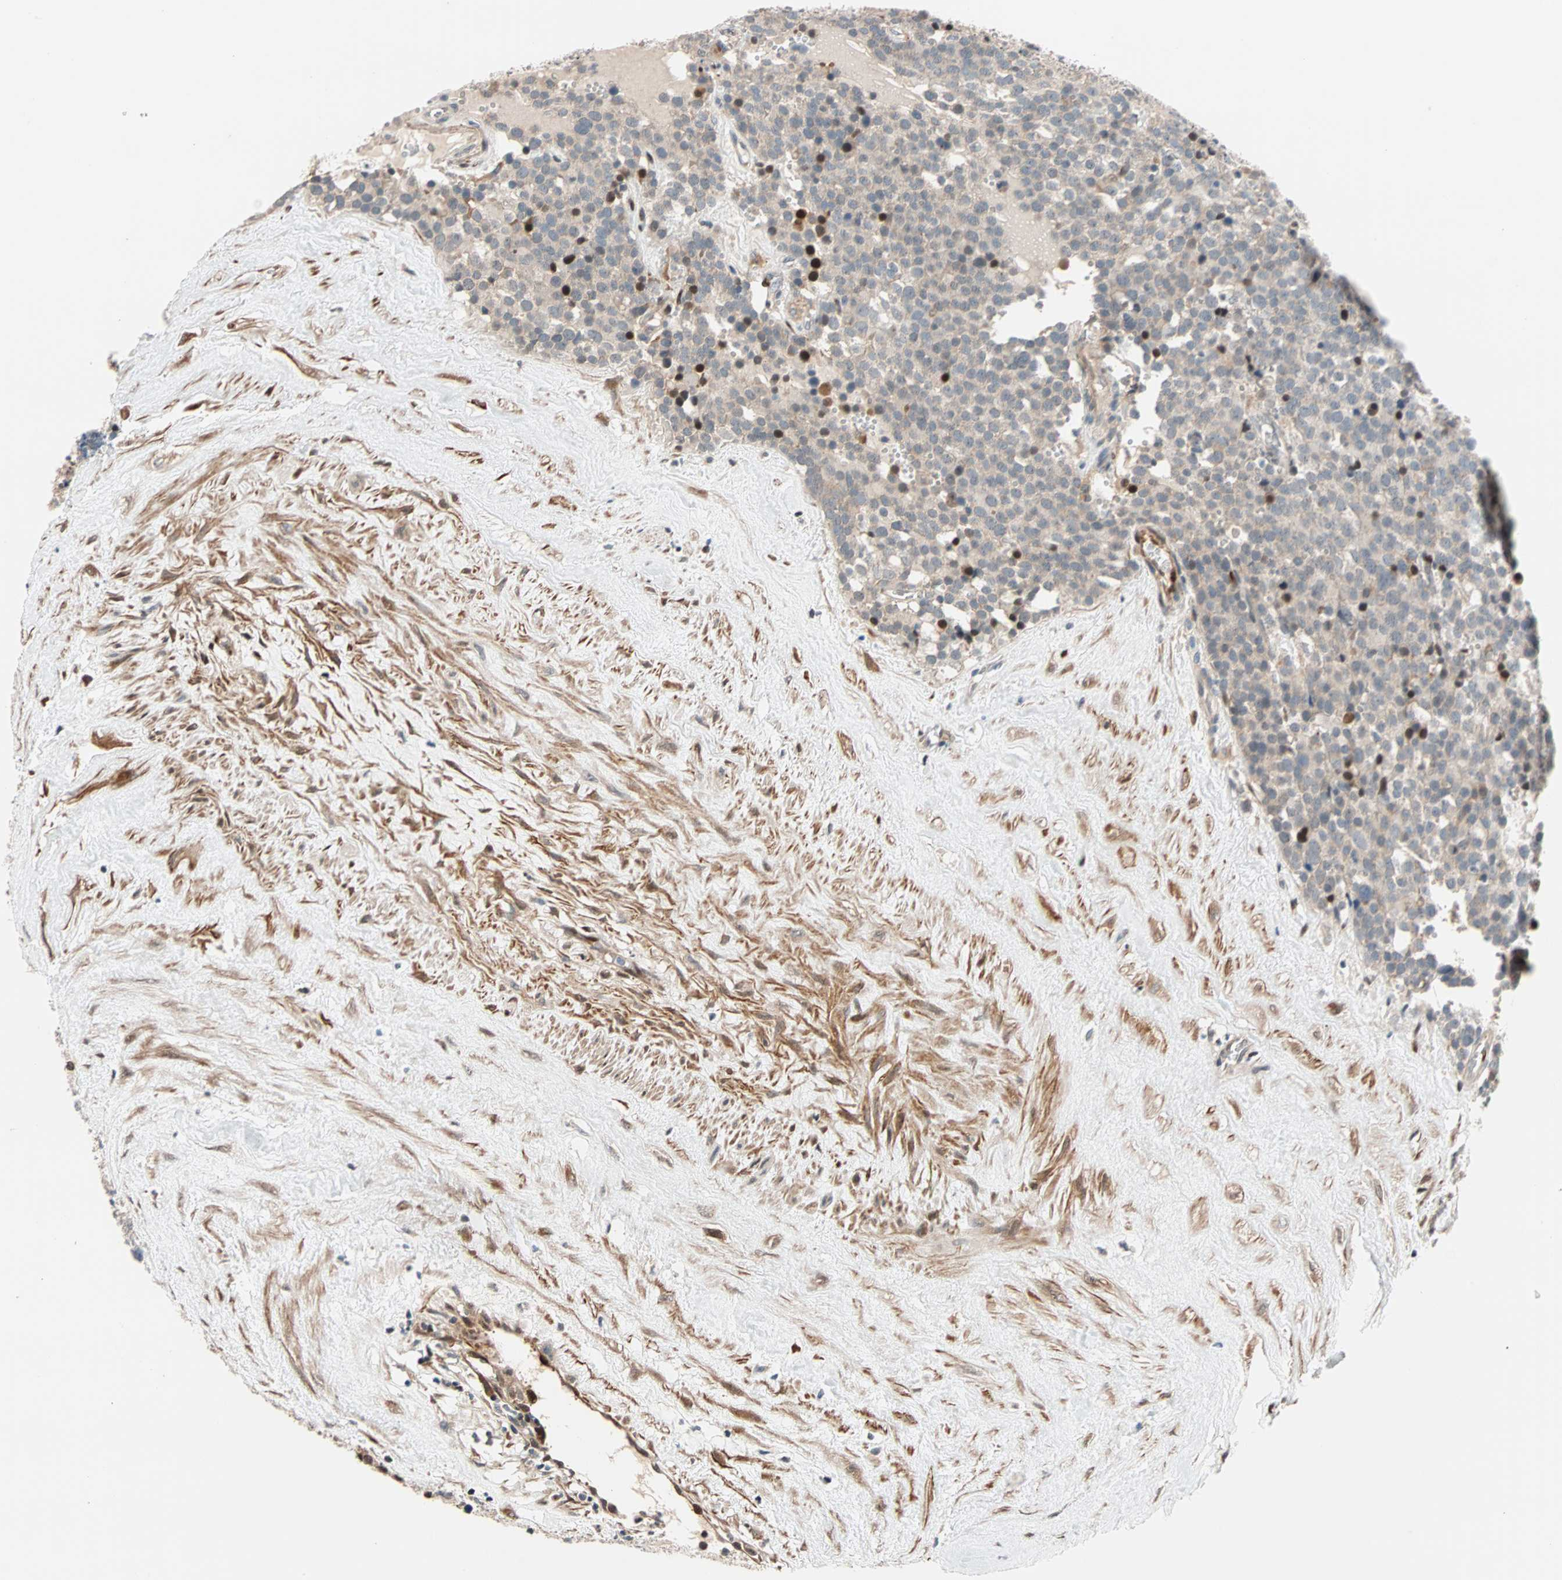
{"staining": {"intensity": "strong", "quantity": "<25%", "location": "nuclear"}, "tissue": "testis cancer", "cell_type": "Tumor cells", "image_type": "cancer", "snomed": [{"axis": "morphology", "description": "Seminoma, NOS"}, {"axis": "topography", "description": "Testis"}], "caption": "The immunohistochemical stain highlights strong nuclear positivity in tumor cells of testis seminoma tissue.", "gene": "HECW1", "patient": {"sex": "male", "age": 71}}